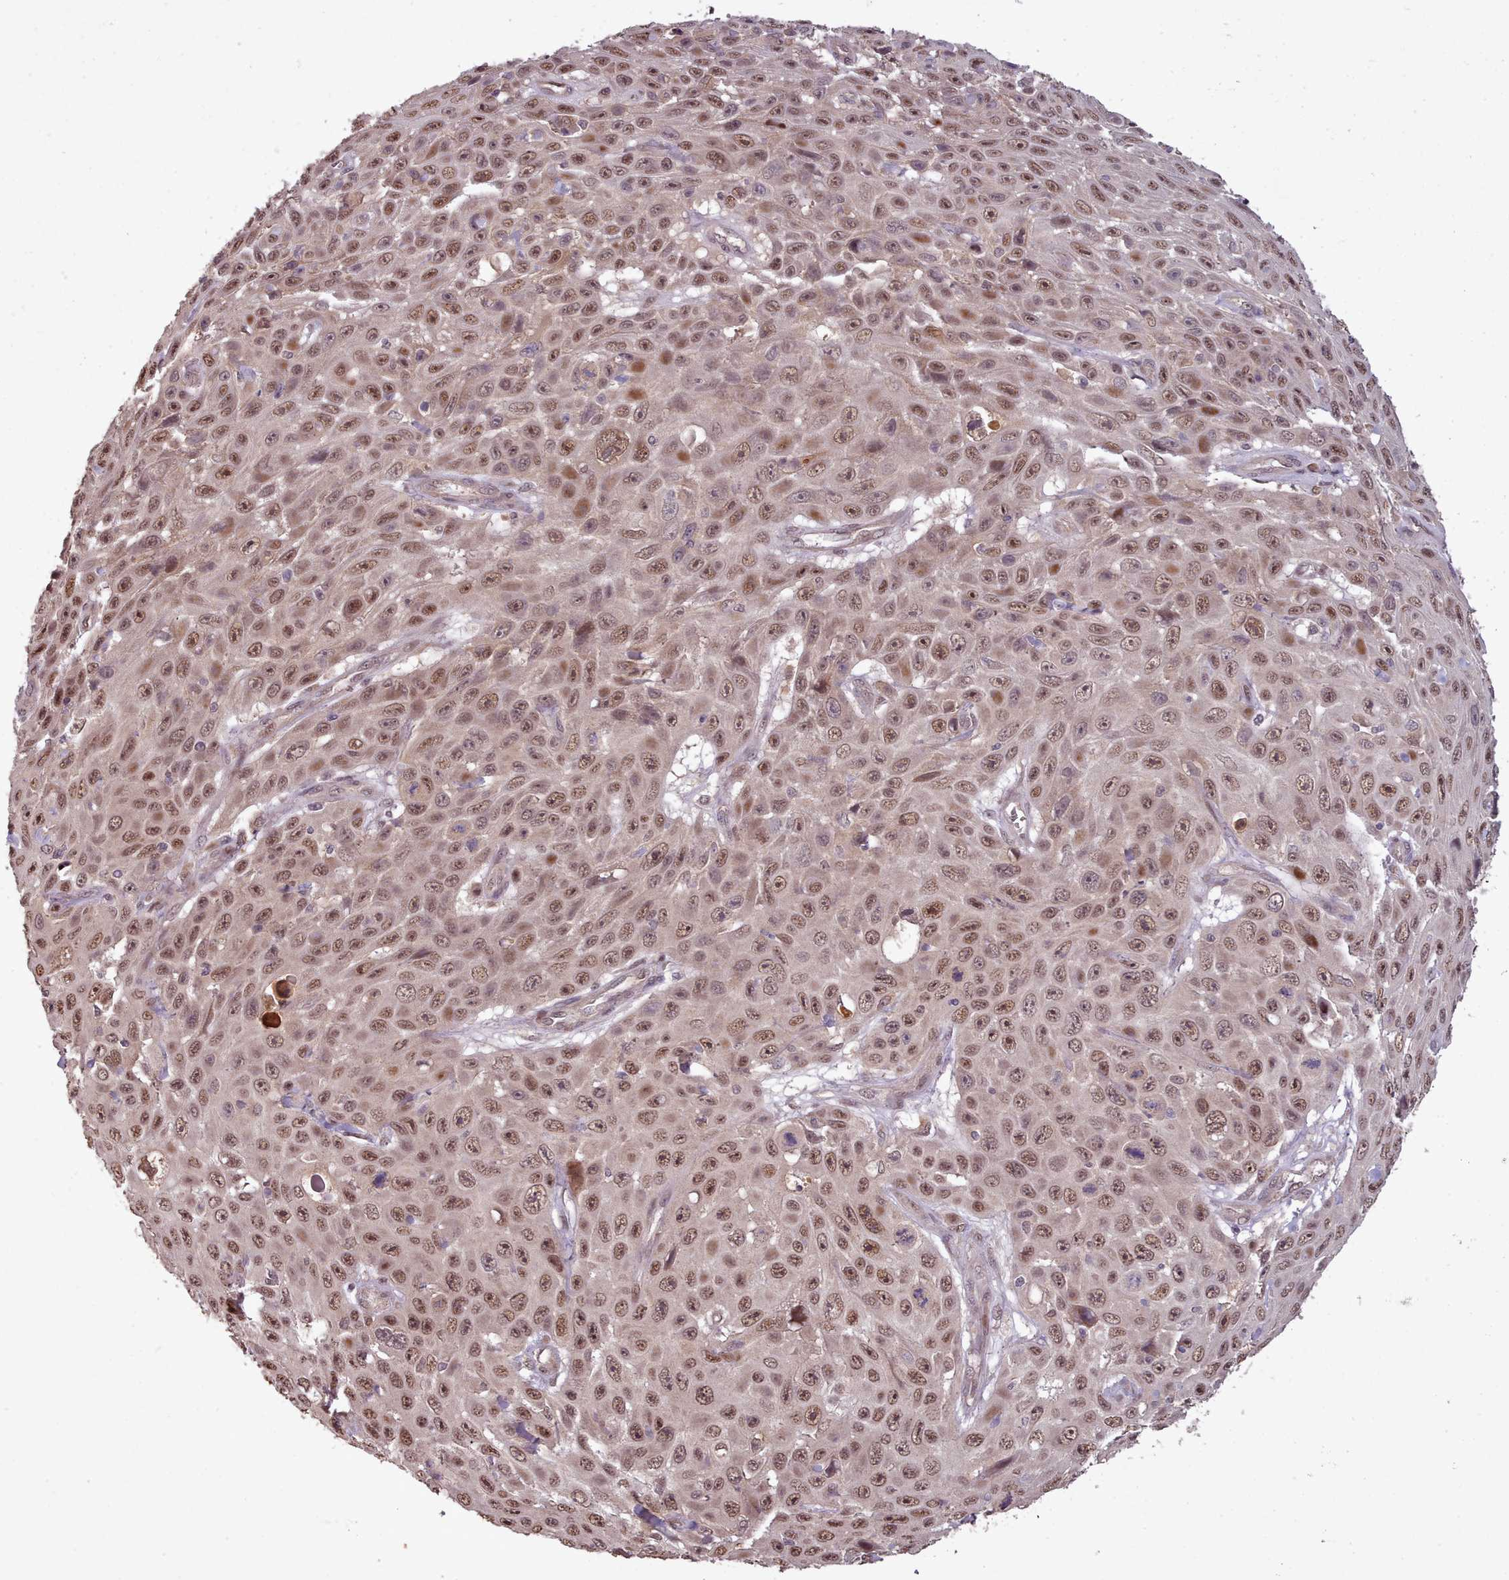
{"staining": {"intensity": "moderate", "quantity": ">75%", "location": "nuclear"}, "tissue": "skin cancer", "cell_type": "Tumor cells", "image_type": "cancer", "snomed": [{"axis": "morphology", "description": "Squamous cell carcinoma, NOS"}, {"axis": "topography", "description": "Skin"}], "caption": "The immunohistochemical stain labels moderate nuclear staining in tumor cells of skin squamous cell carcinoma tissue.", "gene": "CDC6", "patient": {"sex": "male", "age": 82}}